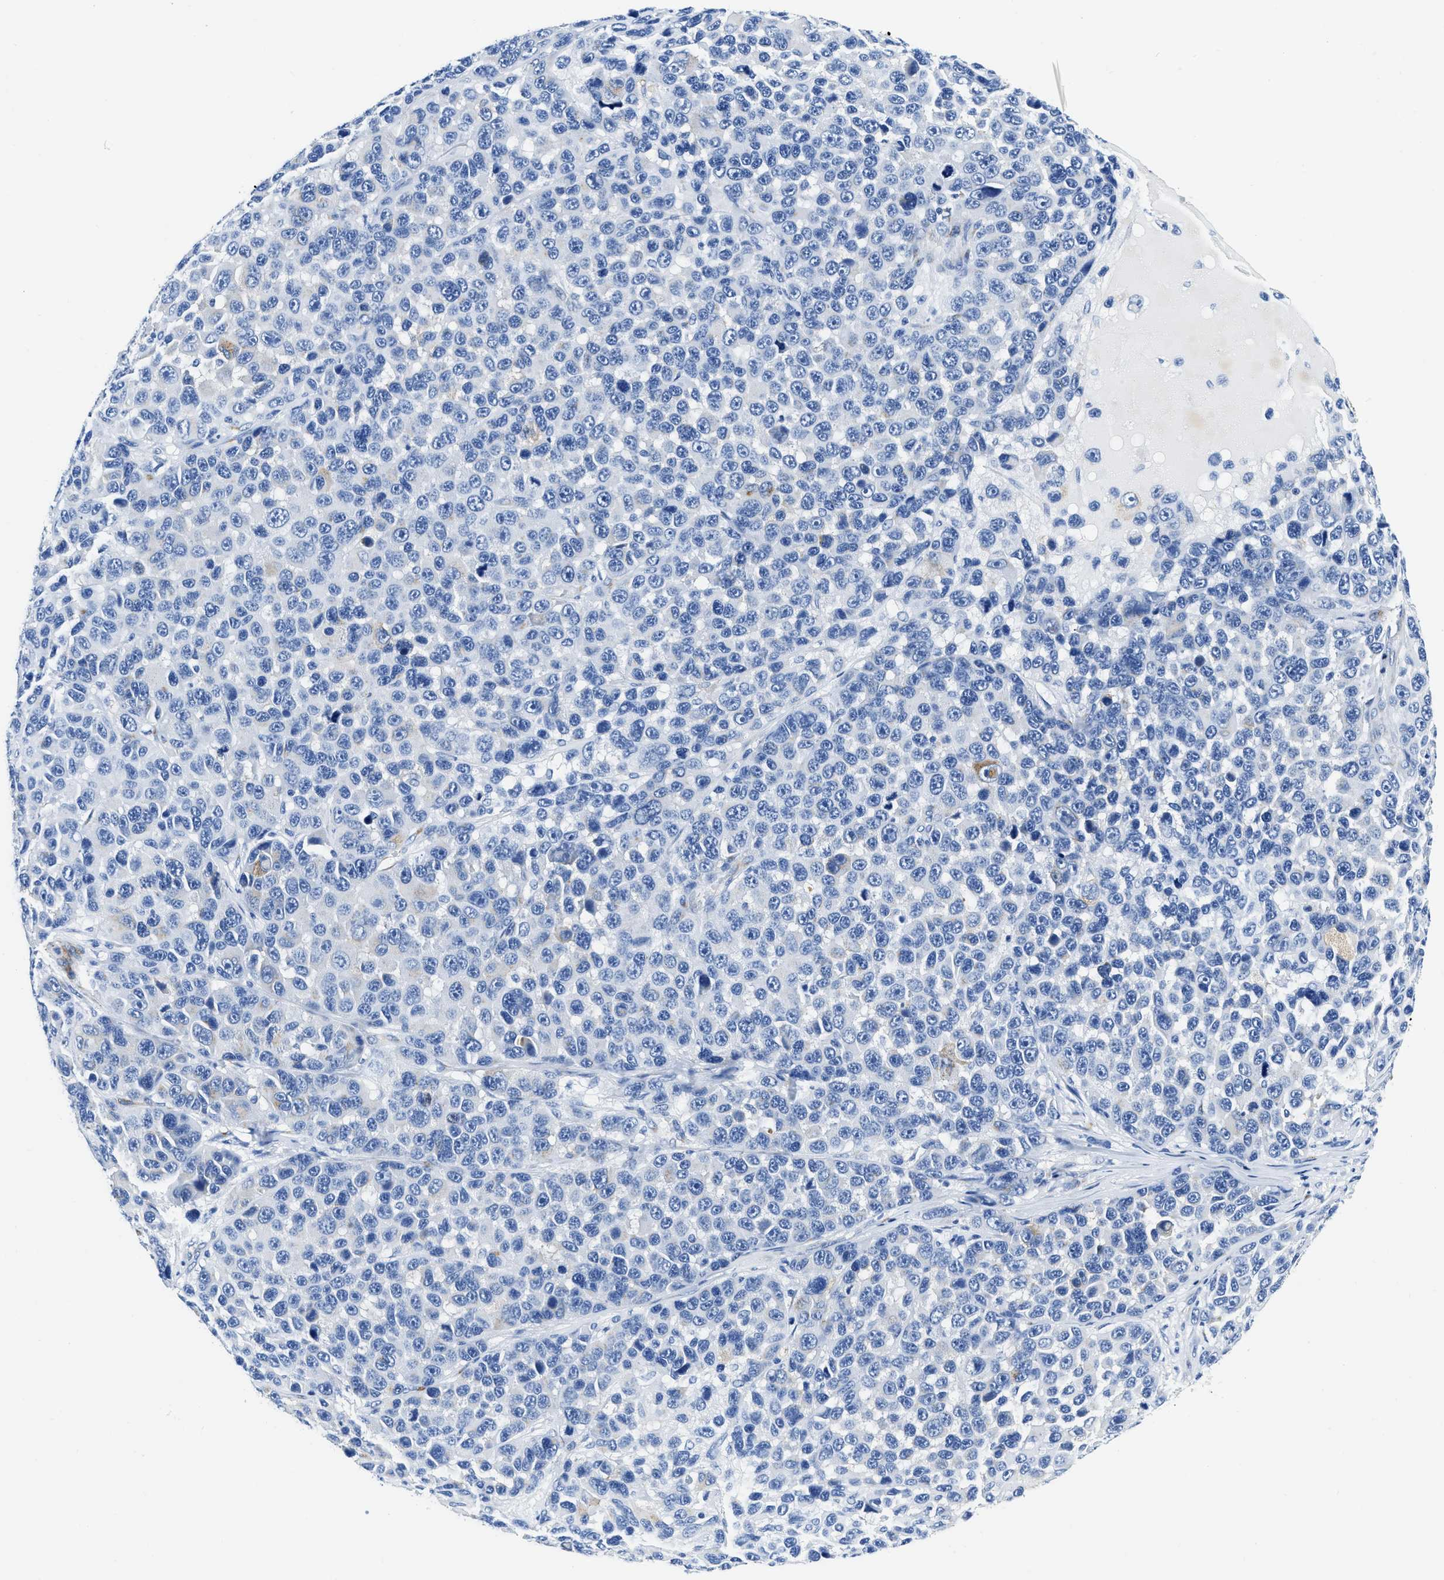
{"staining": {"intensity": "negative", "quantity": "none", "location": "none"}, "tissue": "melanoma", "cell_type": "Tumor cells", "image_type": "cancer", "snomed": [{"axis": "morphology", "description": "Malignant melanoma, NOS"}, {"axis": "topography", "description": "Skin"}], "caption": "A high-resolution photomicrograph shows IHC staining of malignant melanoma, which exhibits no significant staining in tumor cells. The staining was performed using DAB (3,3'-diaminobenzidine) to visualize the protein expression in brown, while the nuclei were stained in blue with hematoxylin (Magnification: 20x).", "gene": "TVP23B", "patient": {"sex": "male", "age": 53}}